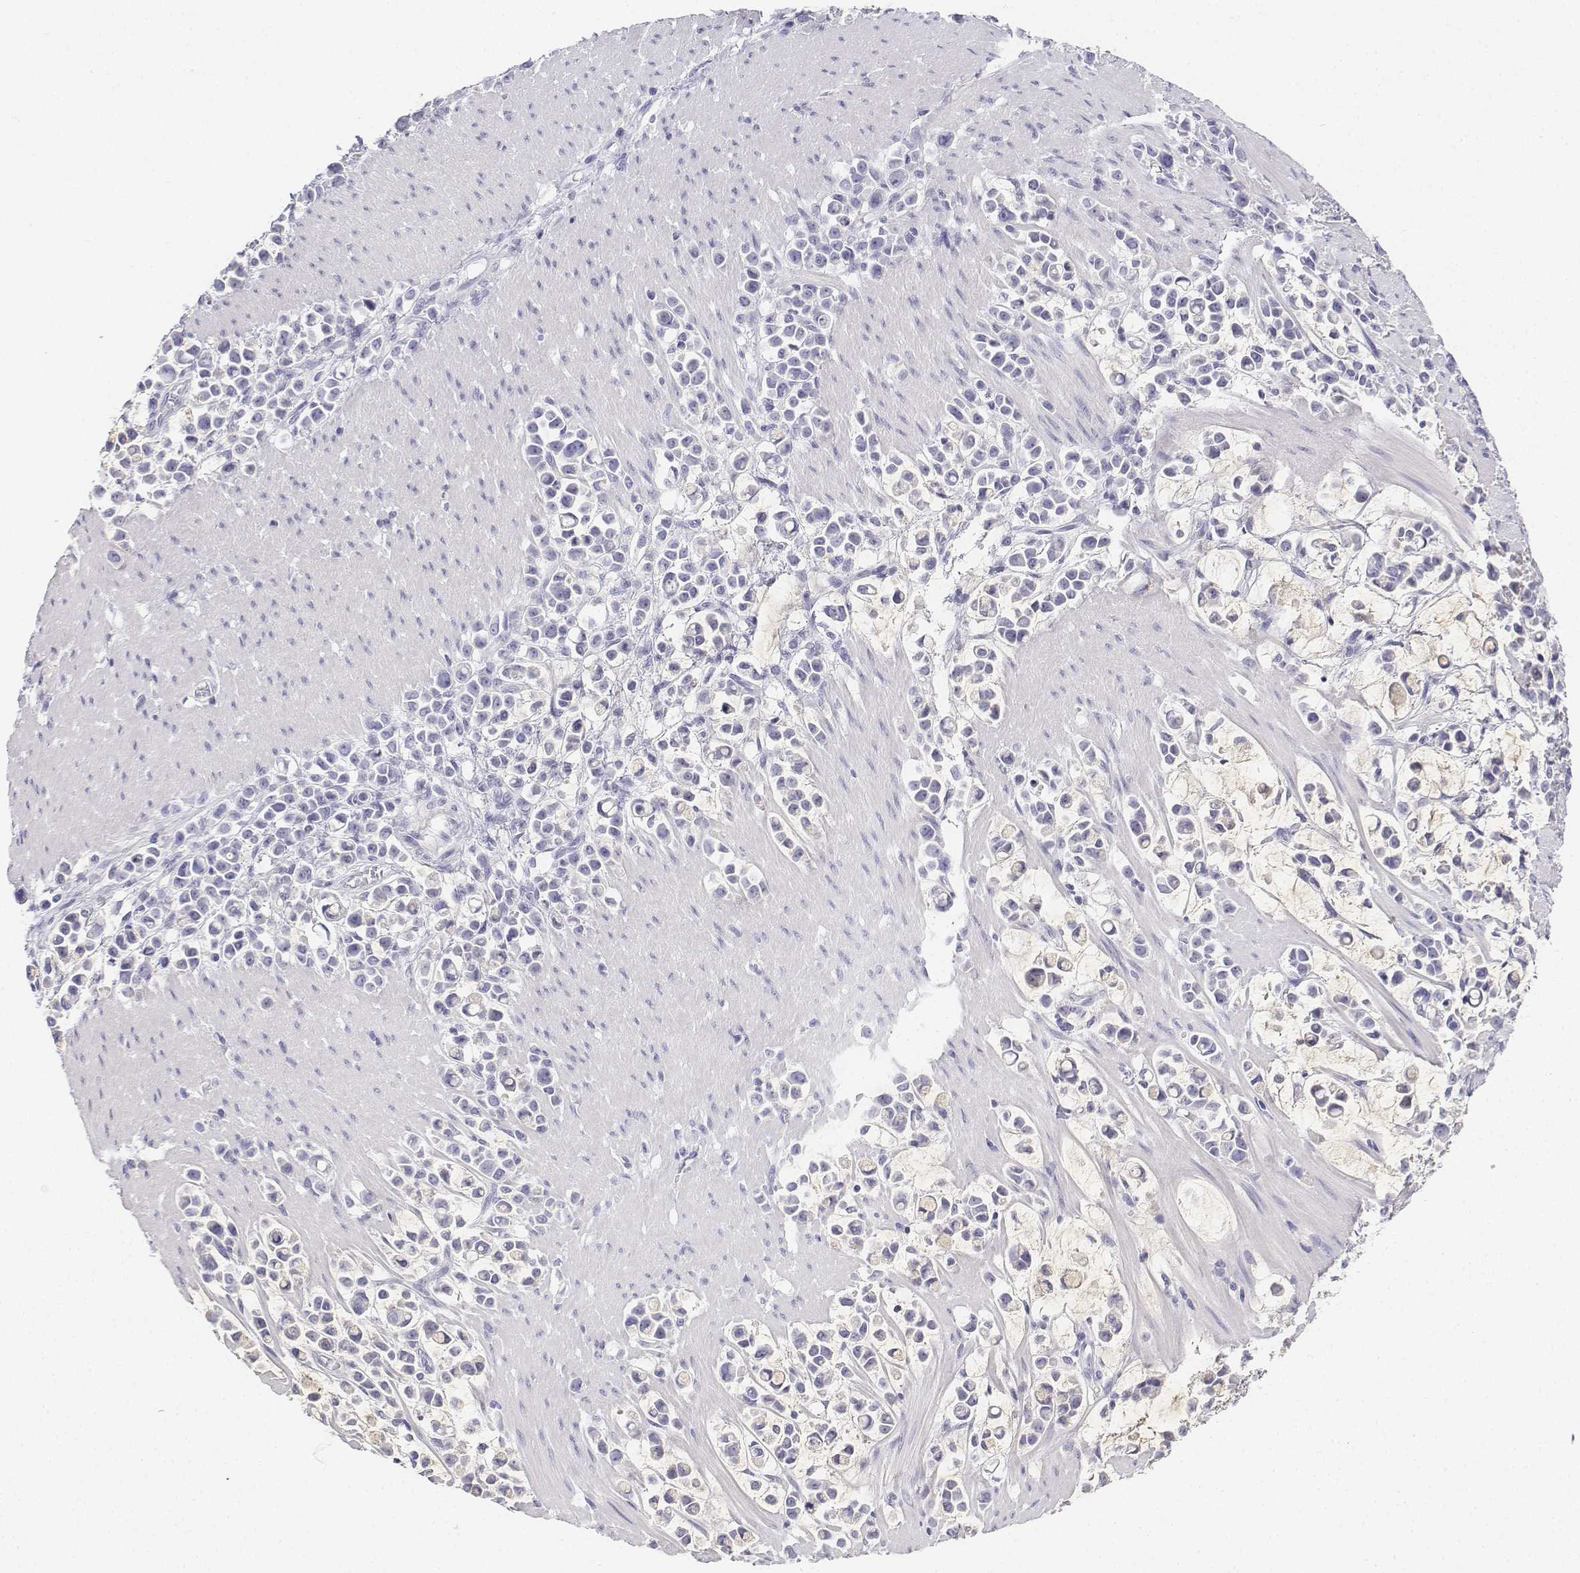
{"staining": {"intensity": "negative", "quantity": "none", "location": "none"}, "tissue": "stomach cancer", "cell_type": "Tumor cells", "image_type": "cancer", "snomed": [{"axis": "morphology", "description": "Adenocarcinoma, NOS"}, {"axis": "topography", "description": "Stomach"}], "caption": "Human adenocarcinoma (stomach) stained for a protein using immunohistochemistry (IHC) demonstrates no expression in tumor cells.", "gene": "LGSN", "patient": {"sex": "male", "age": 82}}